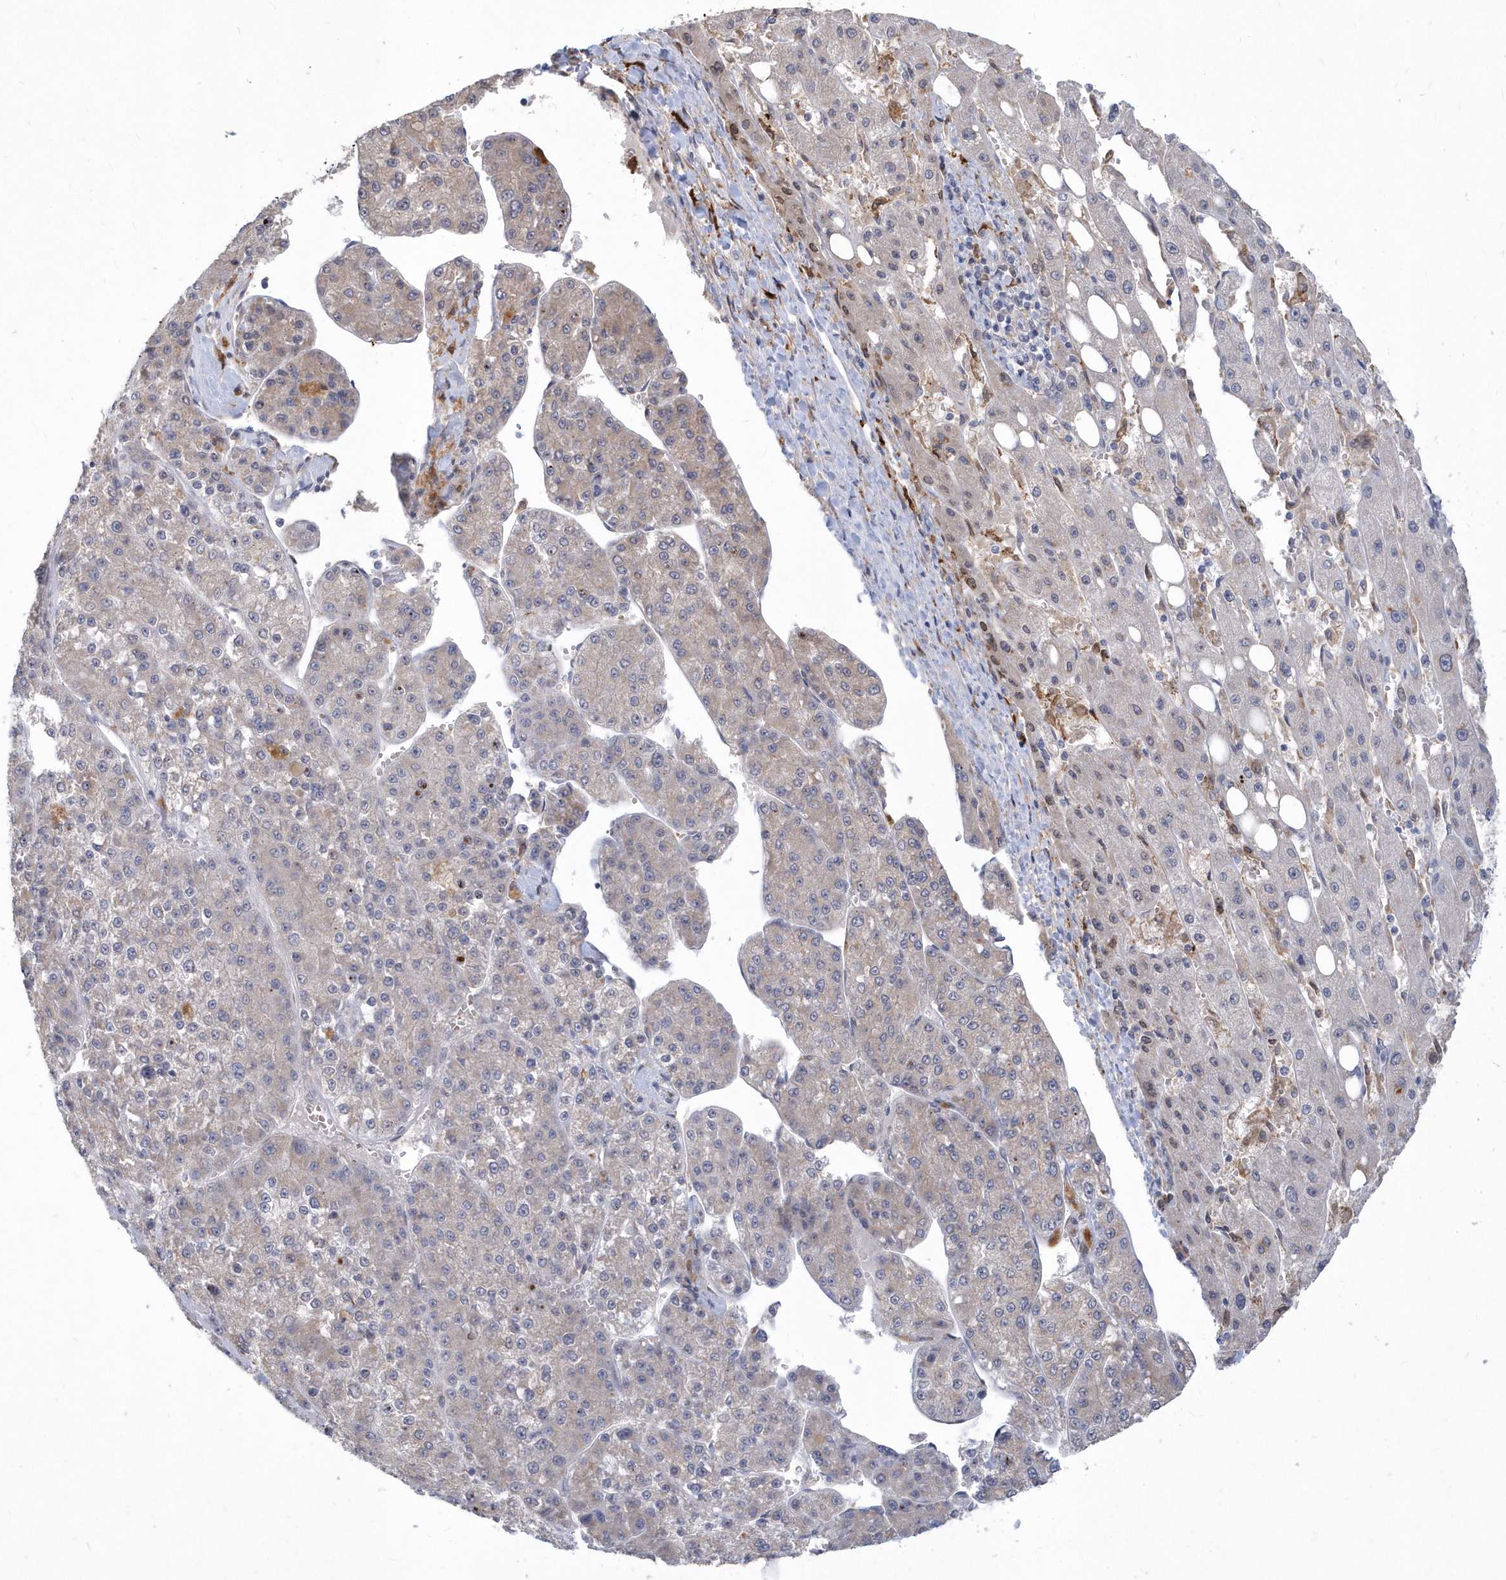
{"staining": {"intensity": "negative", "quantity": "none", "location": "none"}, "tissue": "liver cancer", "cell_type": "Tumor cells", "image_type": "cancer", "snomed": [{"axis": "morphology", "description": "Carcinoma, Hepatocellular, NOS"}, {"axis": "topography", "description": "Liver"}], "caption": "There is no significant staining in tumor cells of liver cancer (hepatocellular carcinoma).", "gene": "TSPEAR", "patient": {"sex": "female", "age": 73}}